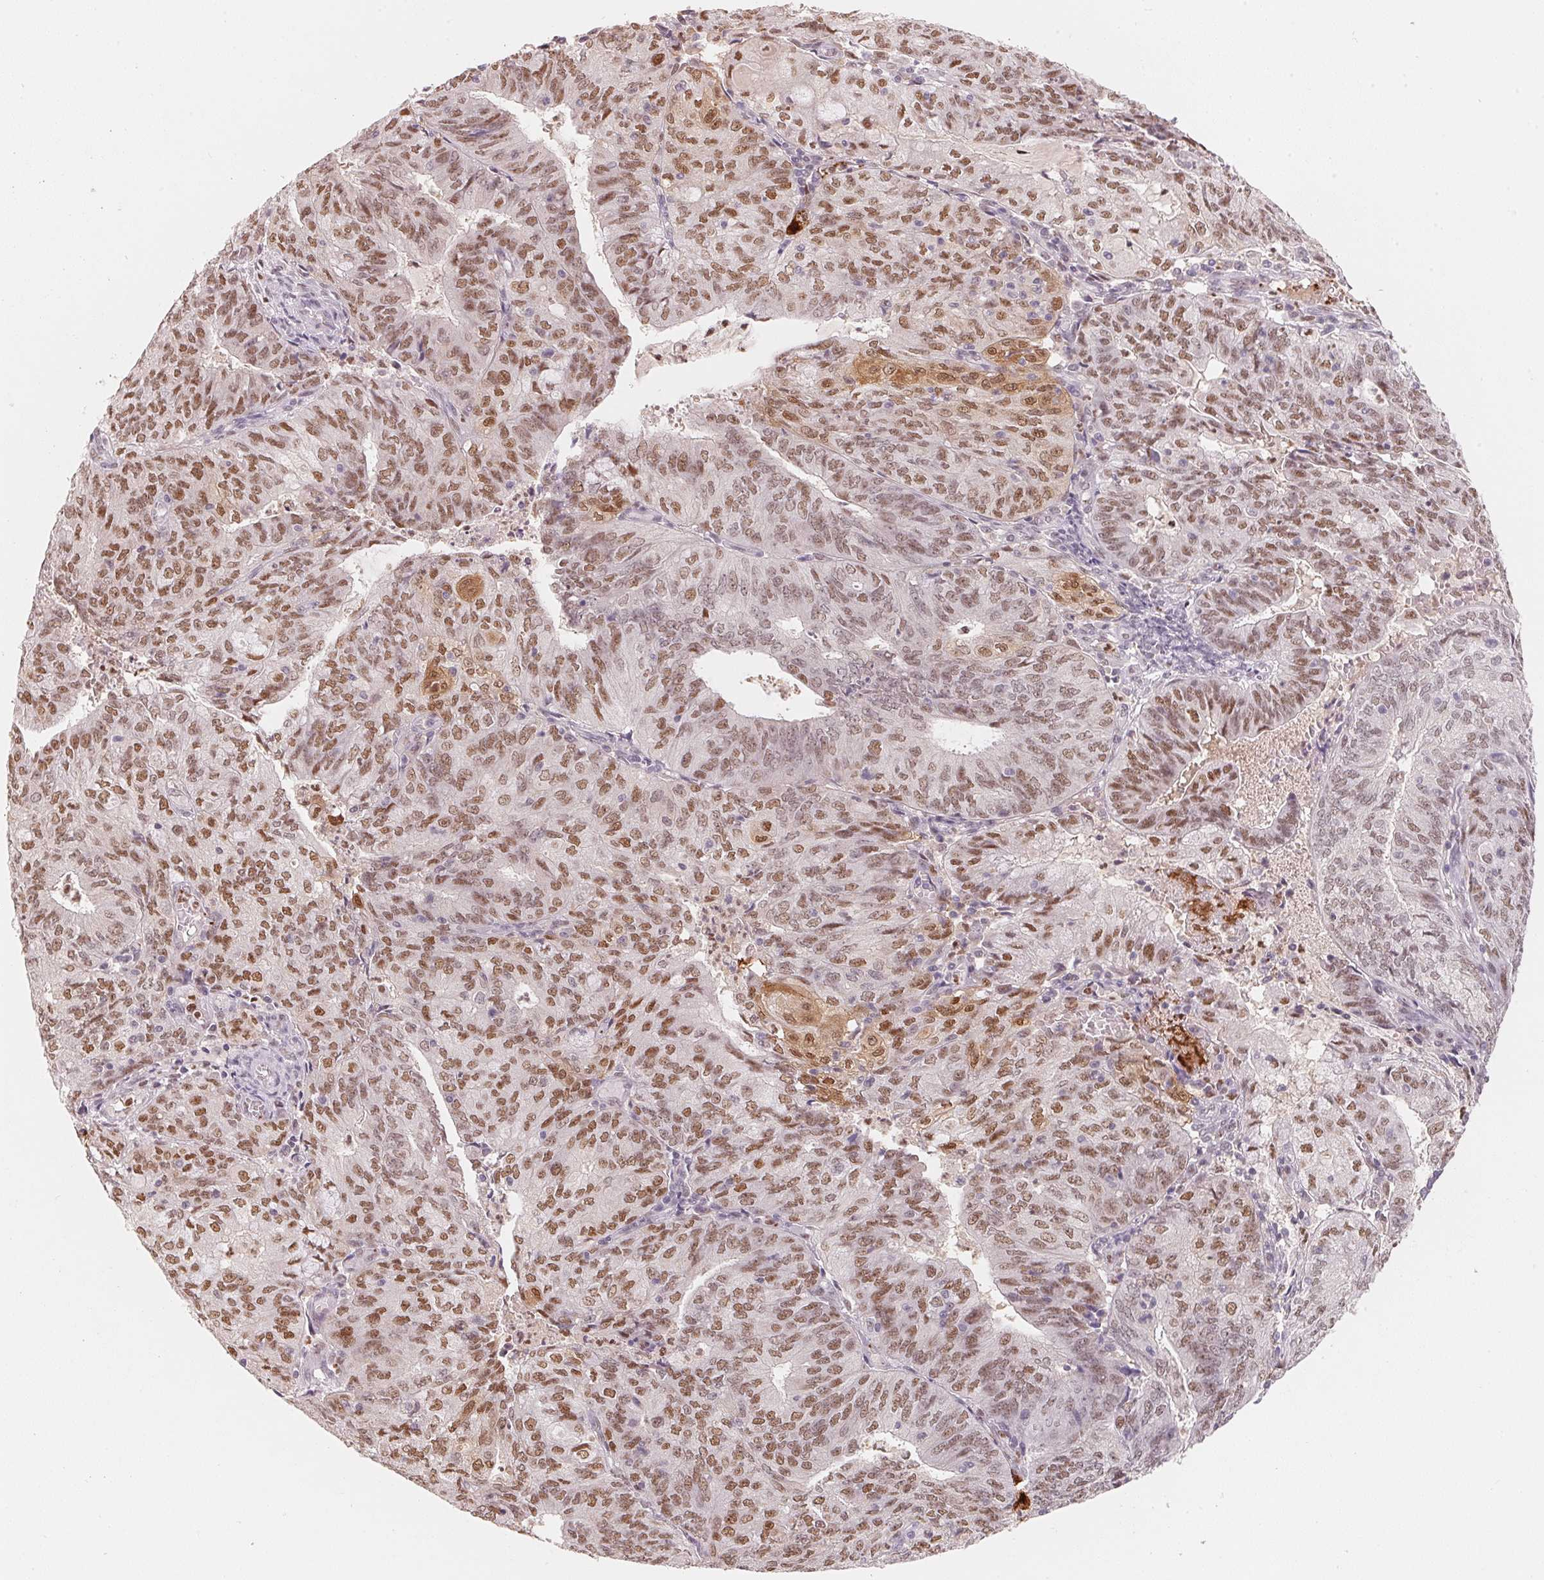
{"staining": {"intensity": "moderate", "quantity": ">75%", "location": "nuclear"}, "tissue": "endometrial cancer", "cell_type": "Tumor cells", "image_type": "cancer", "snomed": [{"axis": "morphology", "description": "Adenocarcinoma, NOS"}, {"axis": "topography", "description": "Endometrium"}], "caption": "Tumor cells display medium levels of moderate nuclear staining in approximately >75% of cells in human adenocarcinoma (endometrial). (DAB IHC with brightfield microscopy, high magnification).", "gene": "ARHGAP22", "patient": {"sex": "female", "age": 82}}